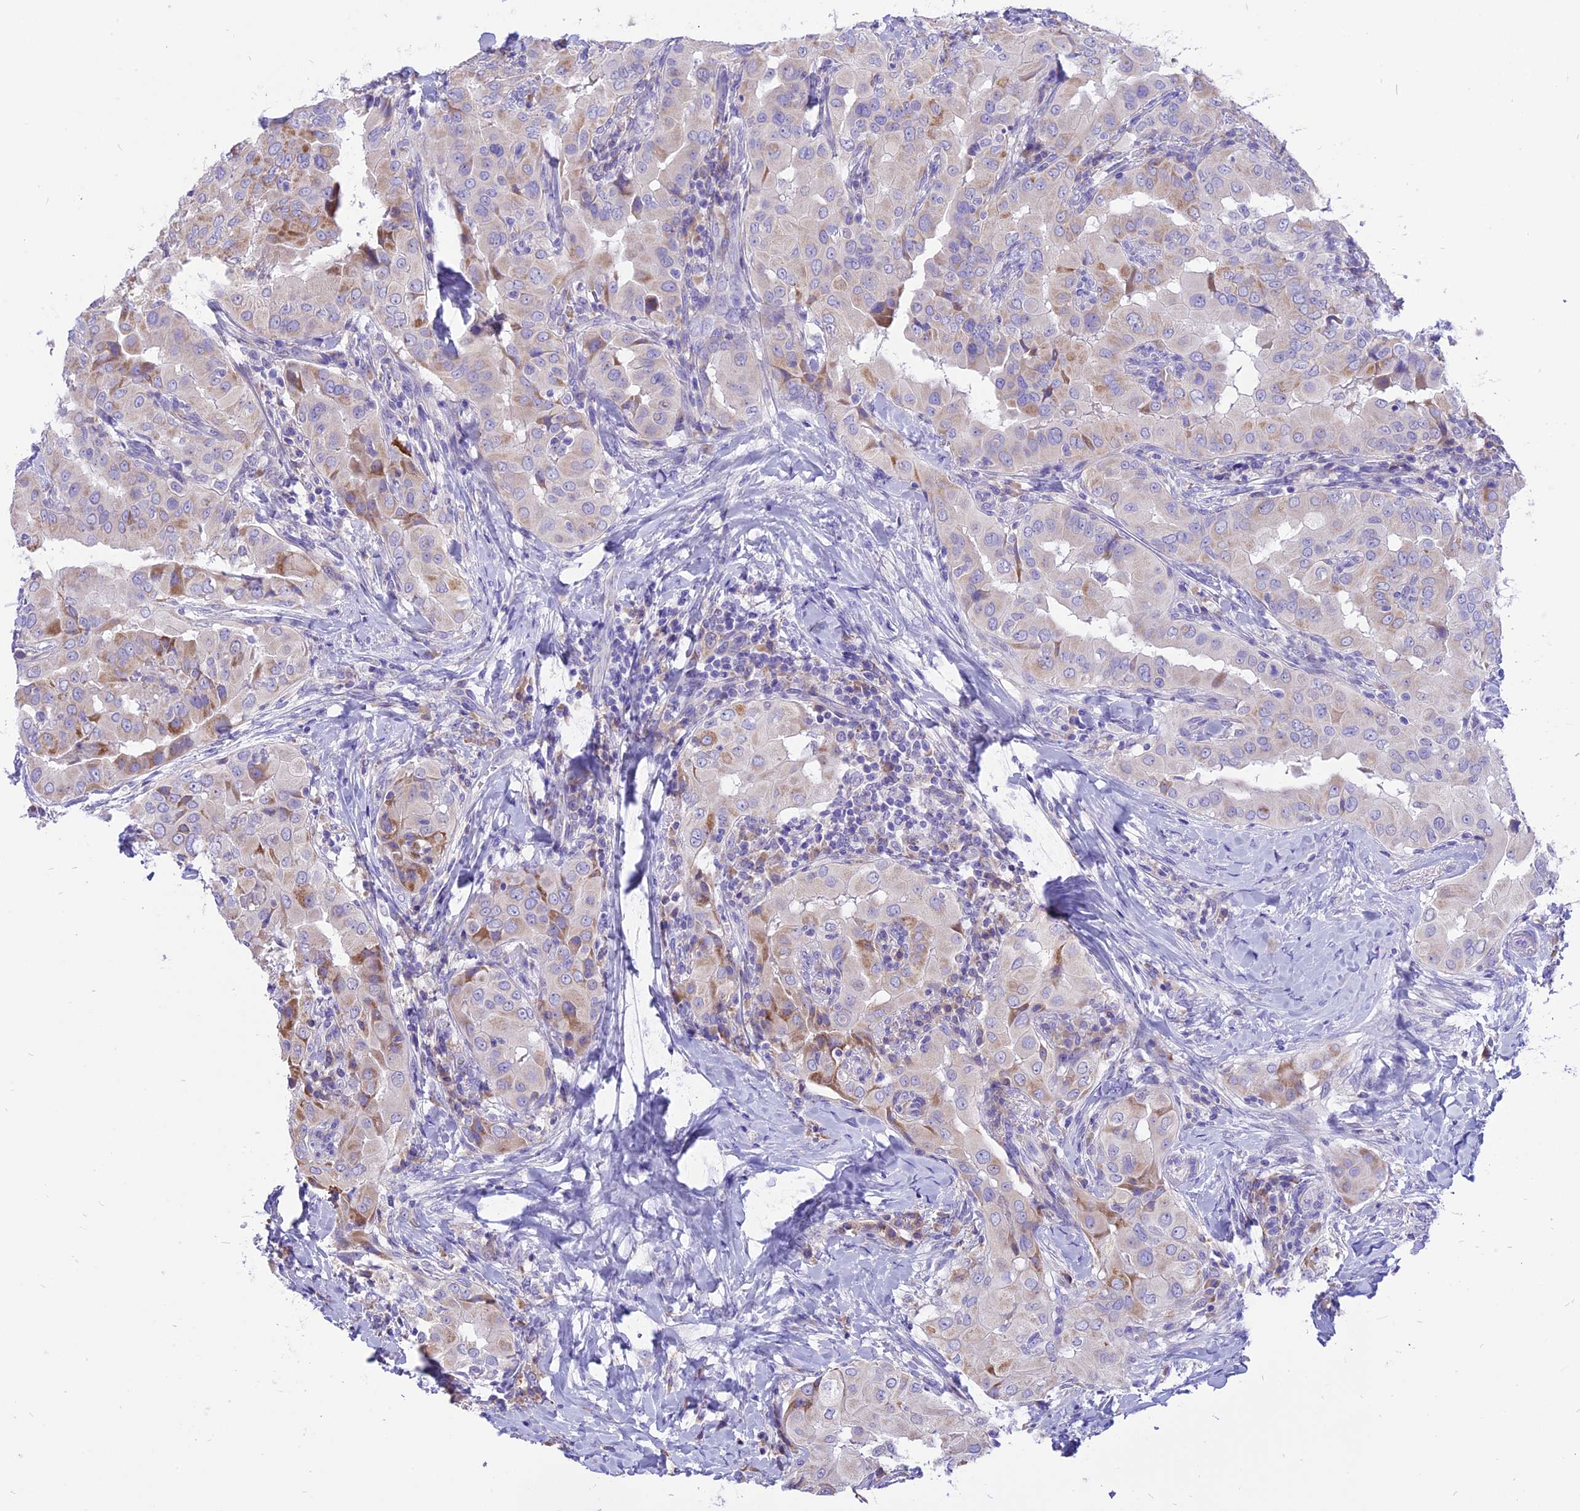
{"staining": {"intensity": "moderate", "quantity": "<25%", "location": "cytoplasmic/membranous"}, "tissue": "thyroid cancer", "cell_type": "Tumor cells", "image_type": "cancer", "snomed": [{"axis": "morphology", "description": "Papillary adenocarcinoma, NOS"}, {"axis": "topography", "description": "Thyroid gland"}], "caption": "Immunohistochemical staining of papillary adenocarcinoma (thyroid) shows moderate cytoplasmic/membranous protein positivity in about <25% of tumor cells.", "gene": "ARMCX6", "patient": {"sex": "male", "age": 33}}